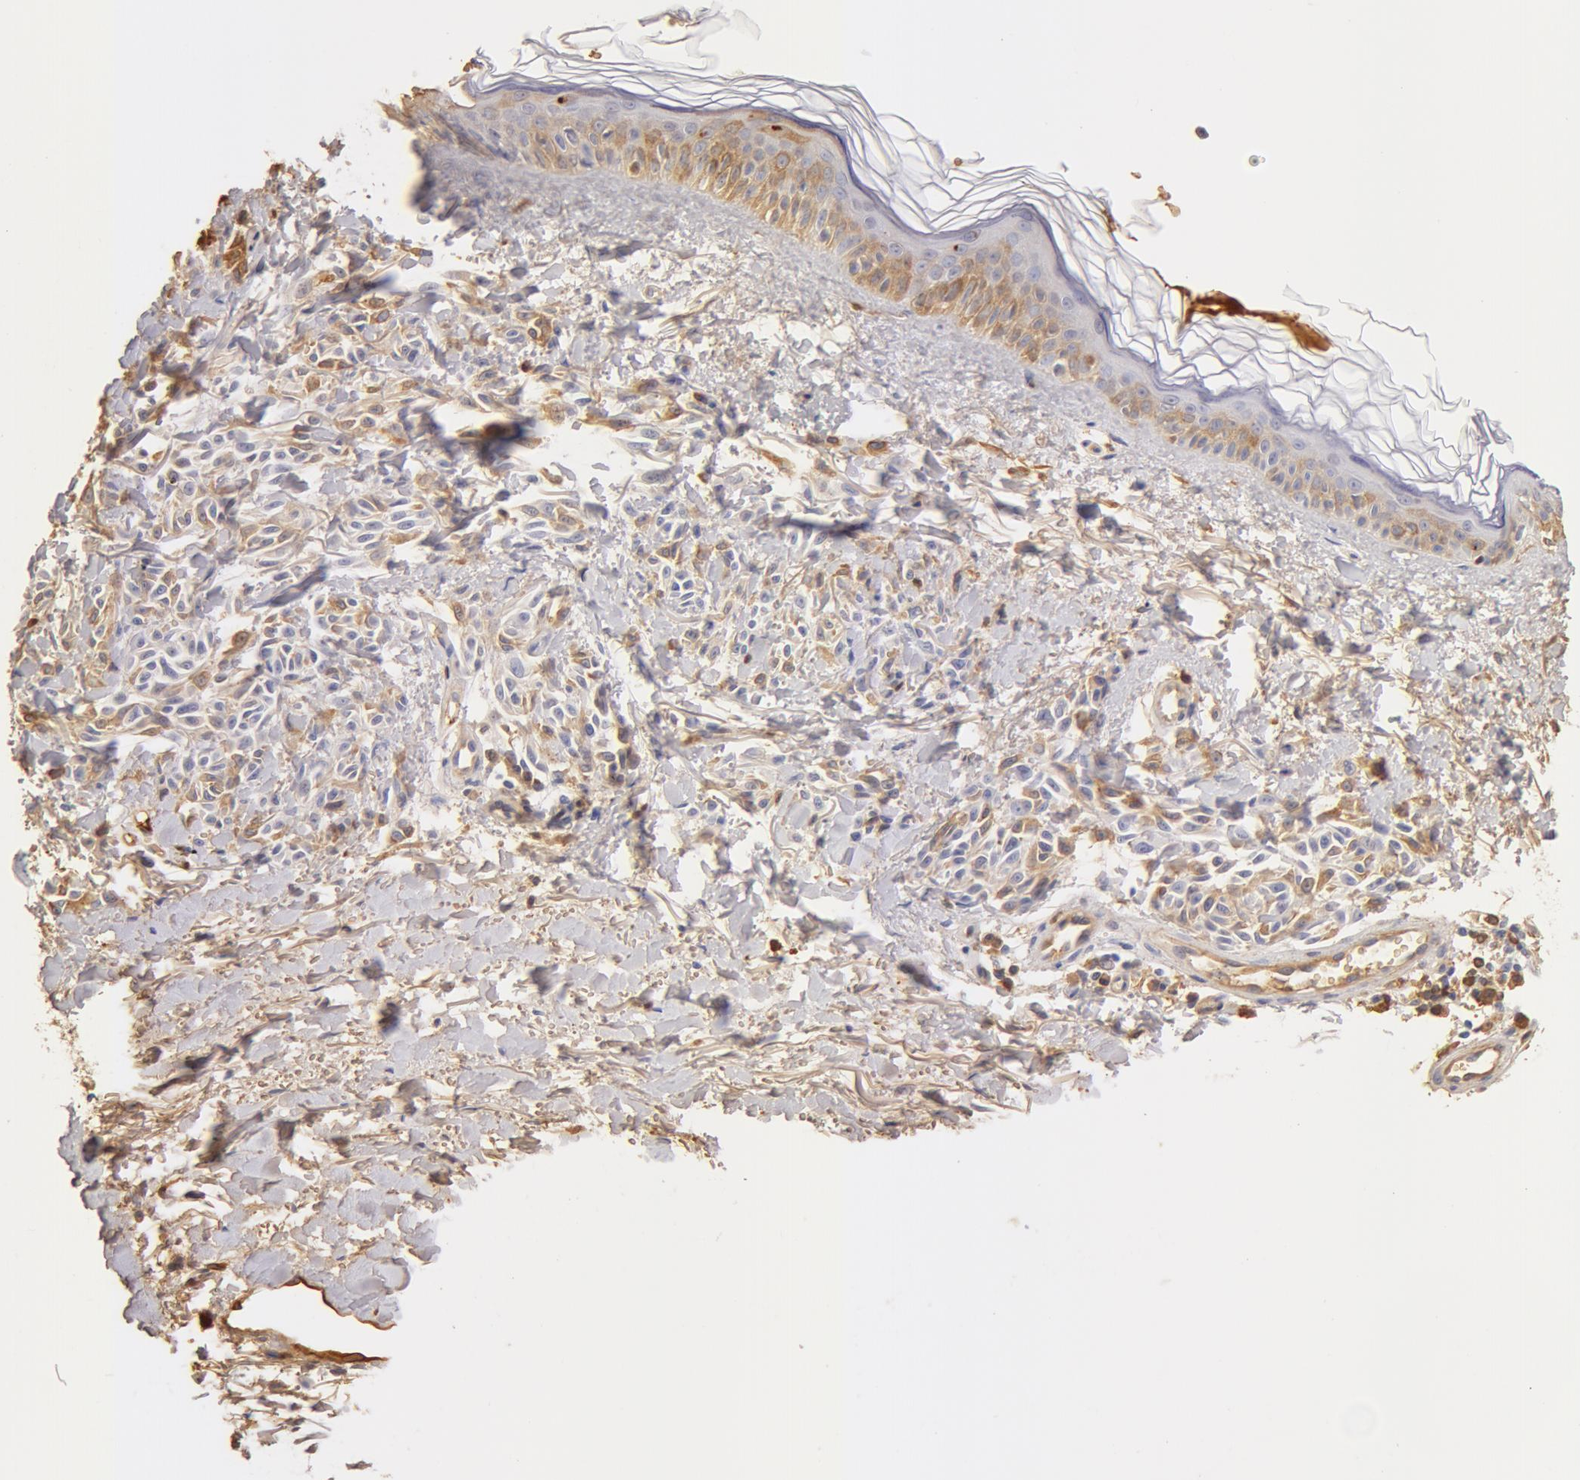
{"staining": {"intensity": "weak", "quantity": "25%-75%", "location": "cytoplasmic/membranous"}, "tissue": "melanoma", "cell_type": "Tumor cells", "image_type": "cancer", "snomed": [{"axis": "morphology", "description": "Malignant melanoma, NOS"}, {"axis": "topography", "description": "Skin"}], "caption": "Protein positivity by IHC demonstrates weak cytoplasmic/membranous expression in about 25%-75% of tumor cells in malignant melanoma. (DAB (3,3'-diaminobenzidine) = brown stain, brightfield microscopy at high magnification).", "gene": "TF", "patient": {"sex": "female", "age": 73}}